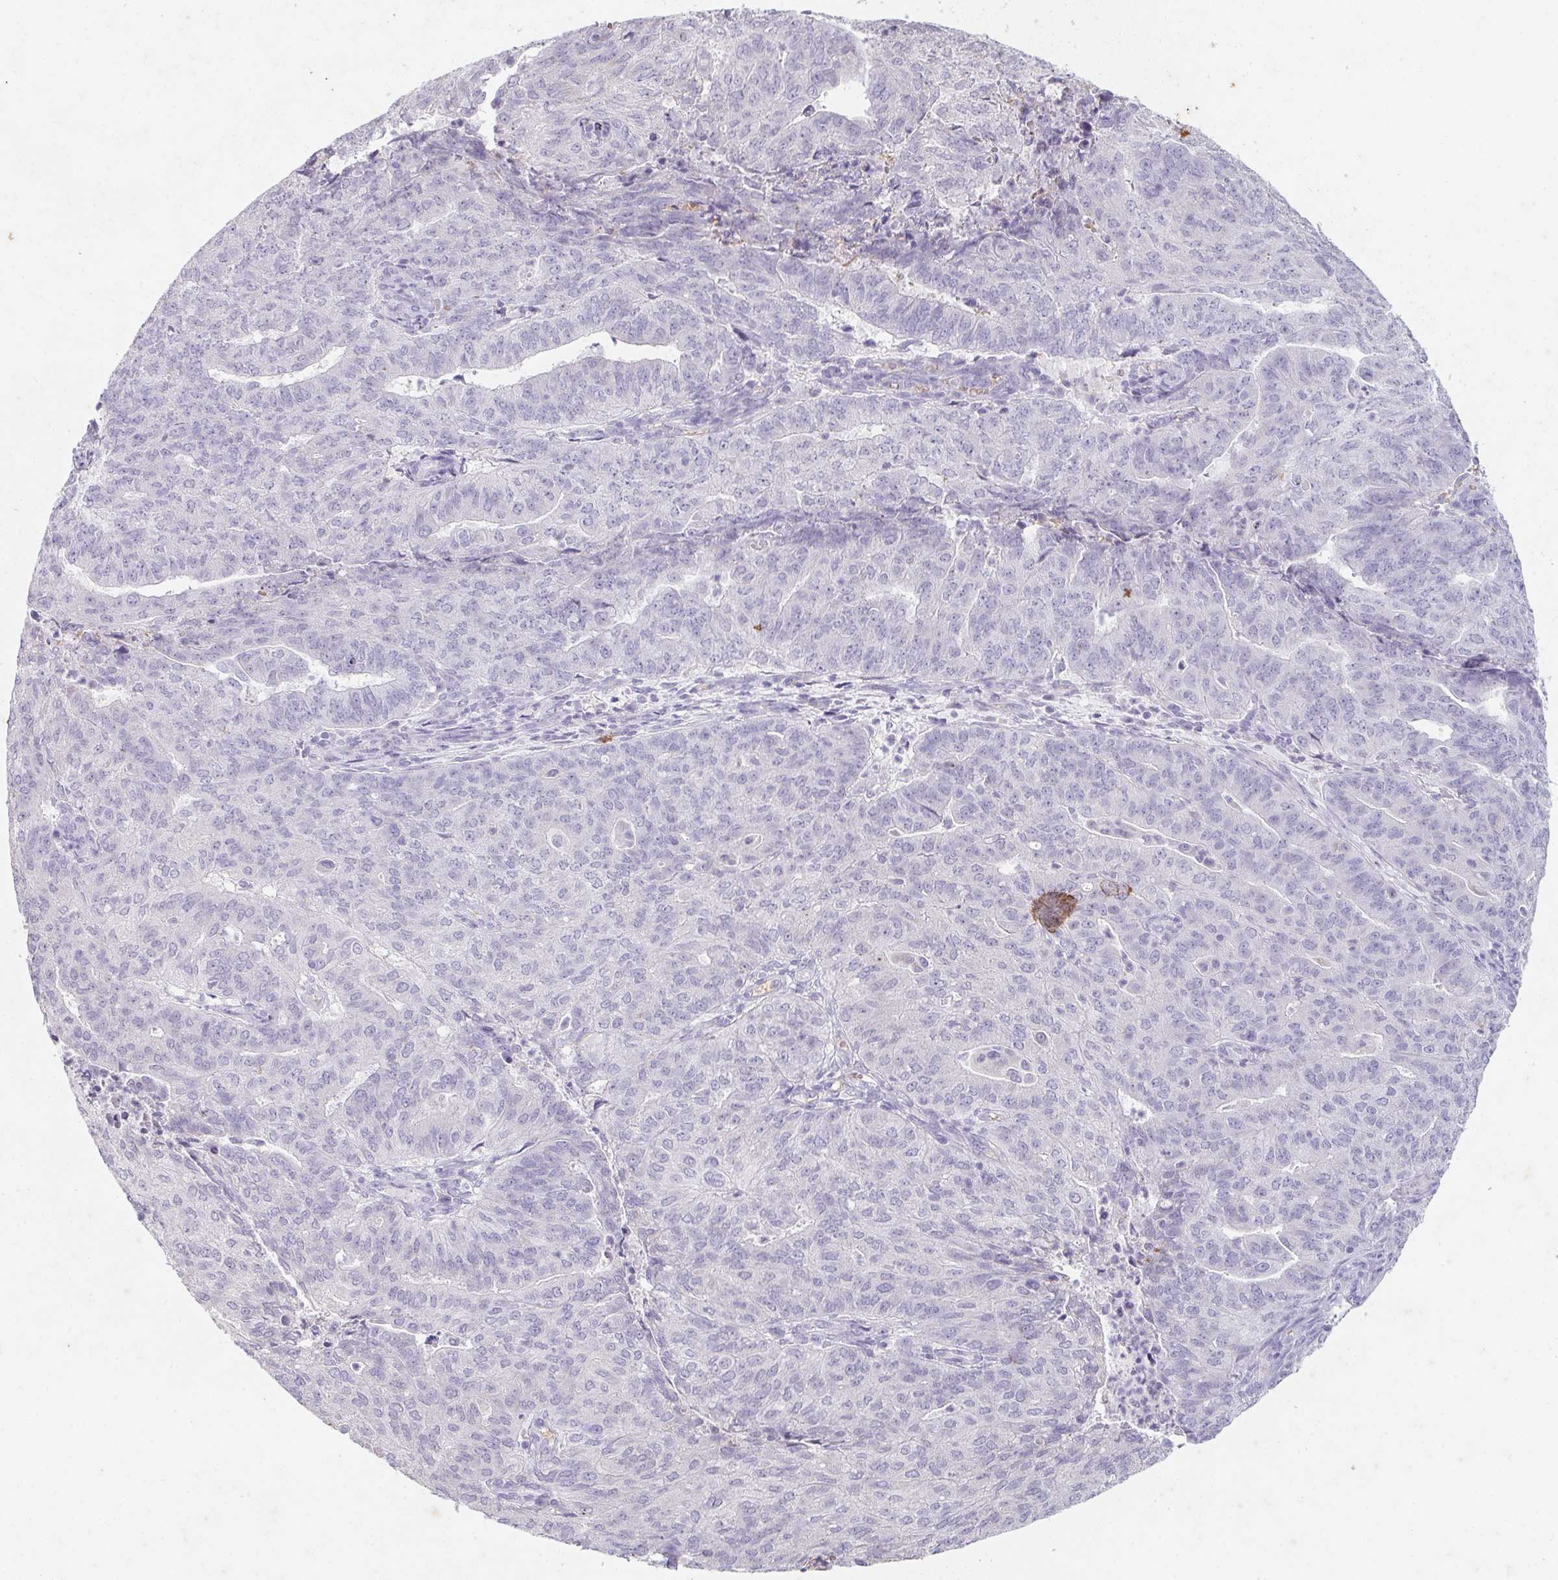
{"staining": {"intensity": "negative", "quantity": "none", "location": "none"}, "tissue": "endometrial cancer", "cell_type": "Tumor cells", "image_type": "cancer", "snomed": [{"axis": "morphology", "description": "Adenocarcinoma, NOS"}, {"axis": "topography", "description": "Endometrium"}], "caption": "The photomicrograph reveals no staining of tumor cells in endometrial adenocarcinoma.", "gene": "DCD", "patient": {"sex": "female", "age": 82}}